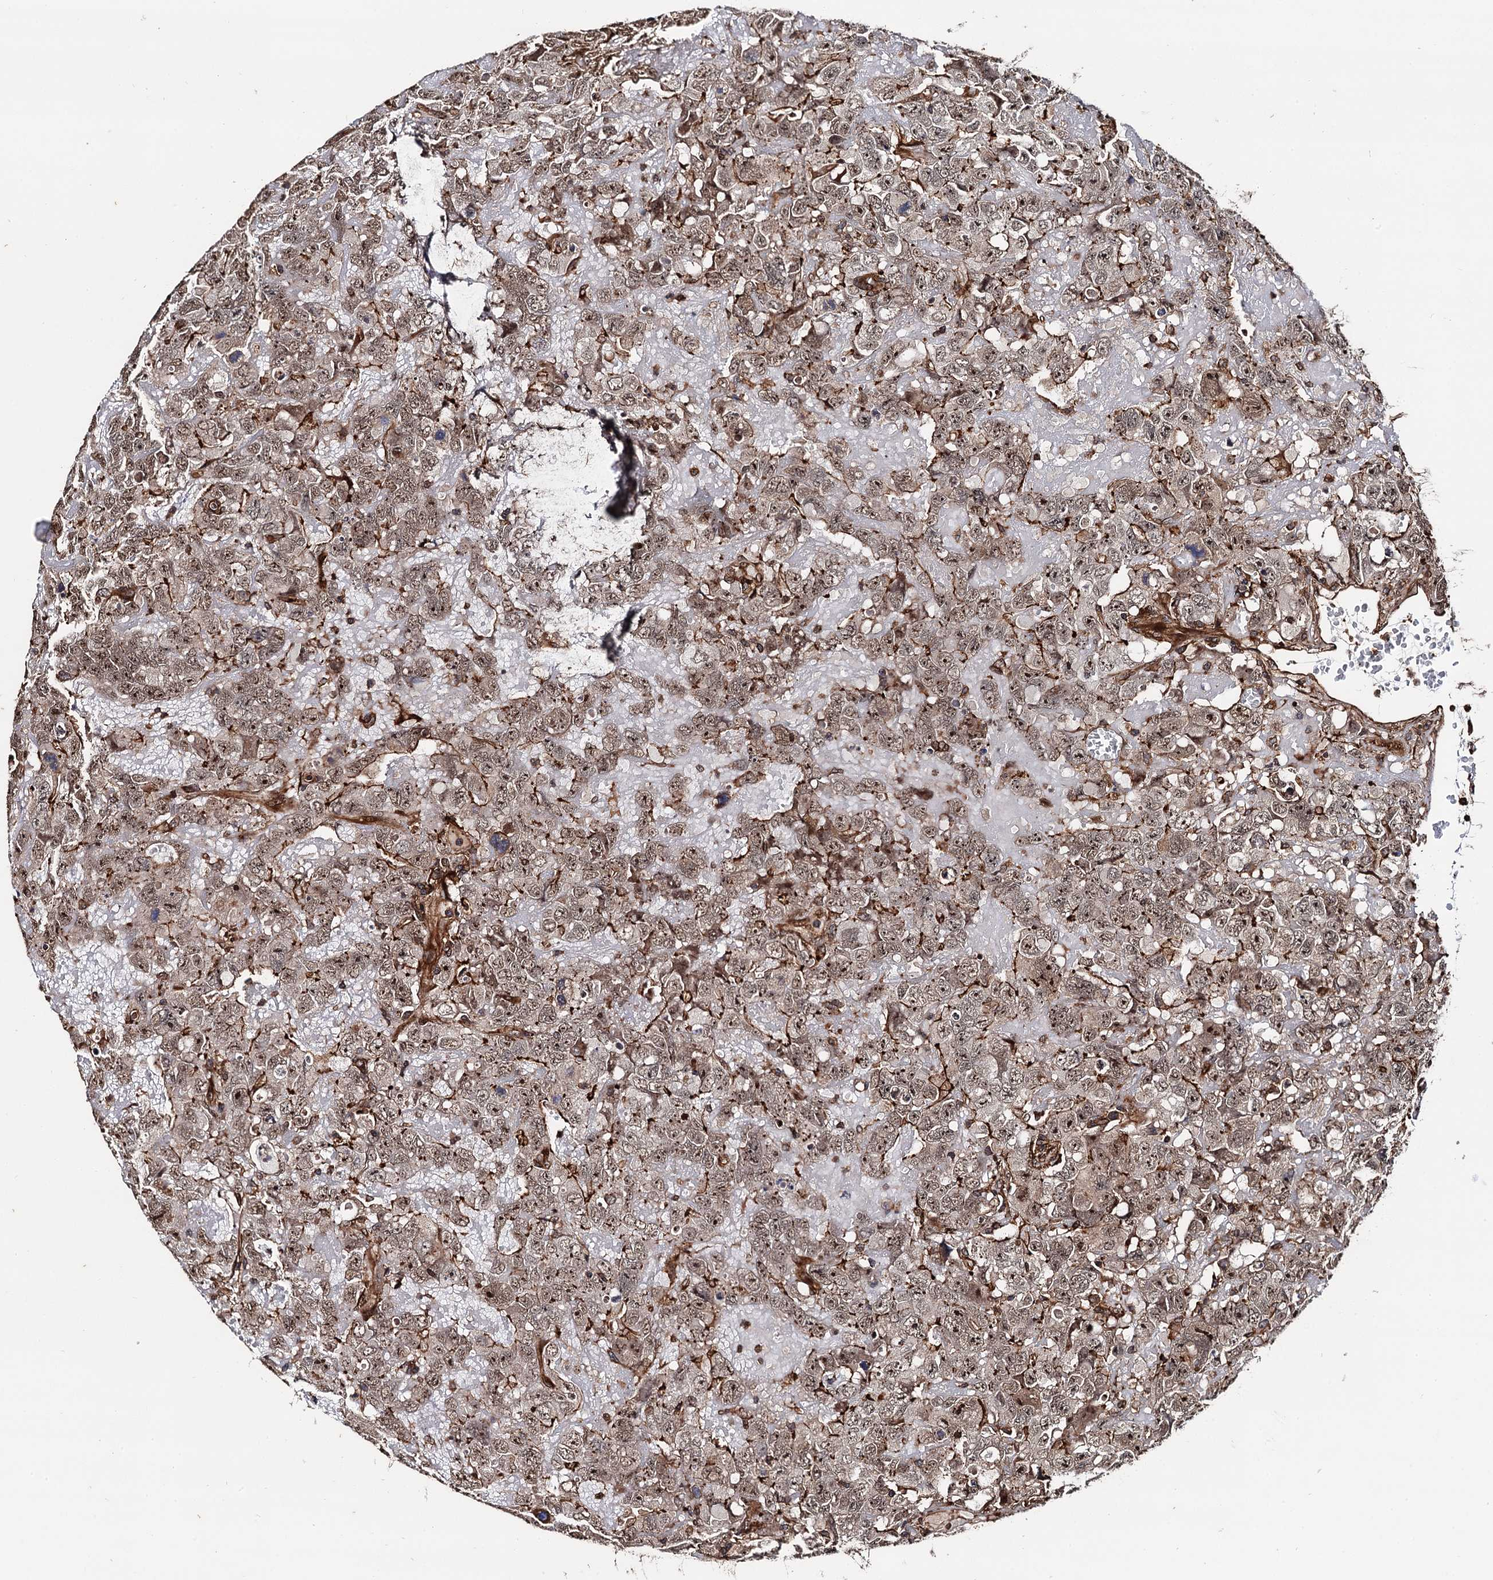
{"staining": {"intensity": "moderate", "quantity": ">75%", "location": "nuclear"}, "tissue": "testis cancer", "cell_type": "Tumor cells", "image_type": "cancer", "snomed": [{"axis": "morphology", "description": "Carcinoma, Embryonal, NOS"}, {"axis": "topography", "description": "Testis"}], "caption": "Human testis cancer stained for a protein (brown) demonstrates moderate nuclear positive staining in about >75% of tumor cells.", "gene": "BORA", "patient": {"sex": "male", "age": 45}}